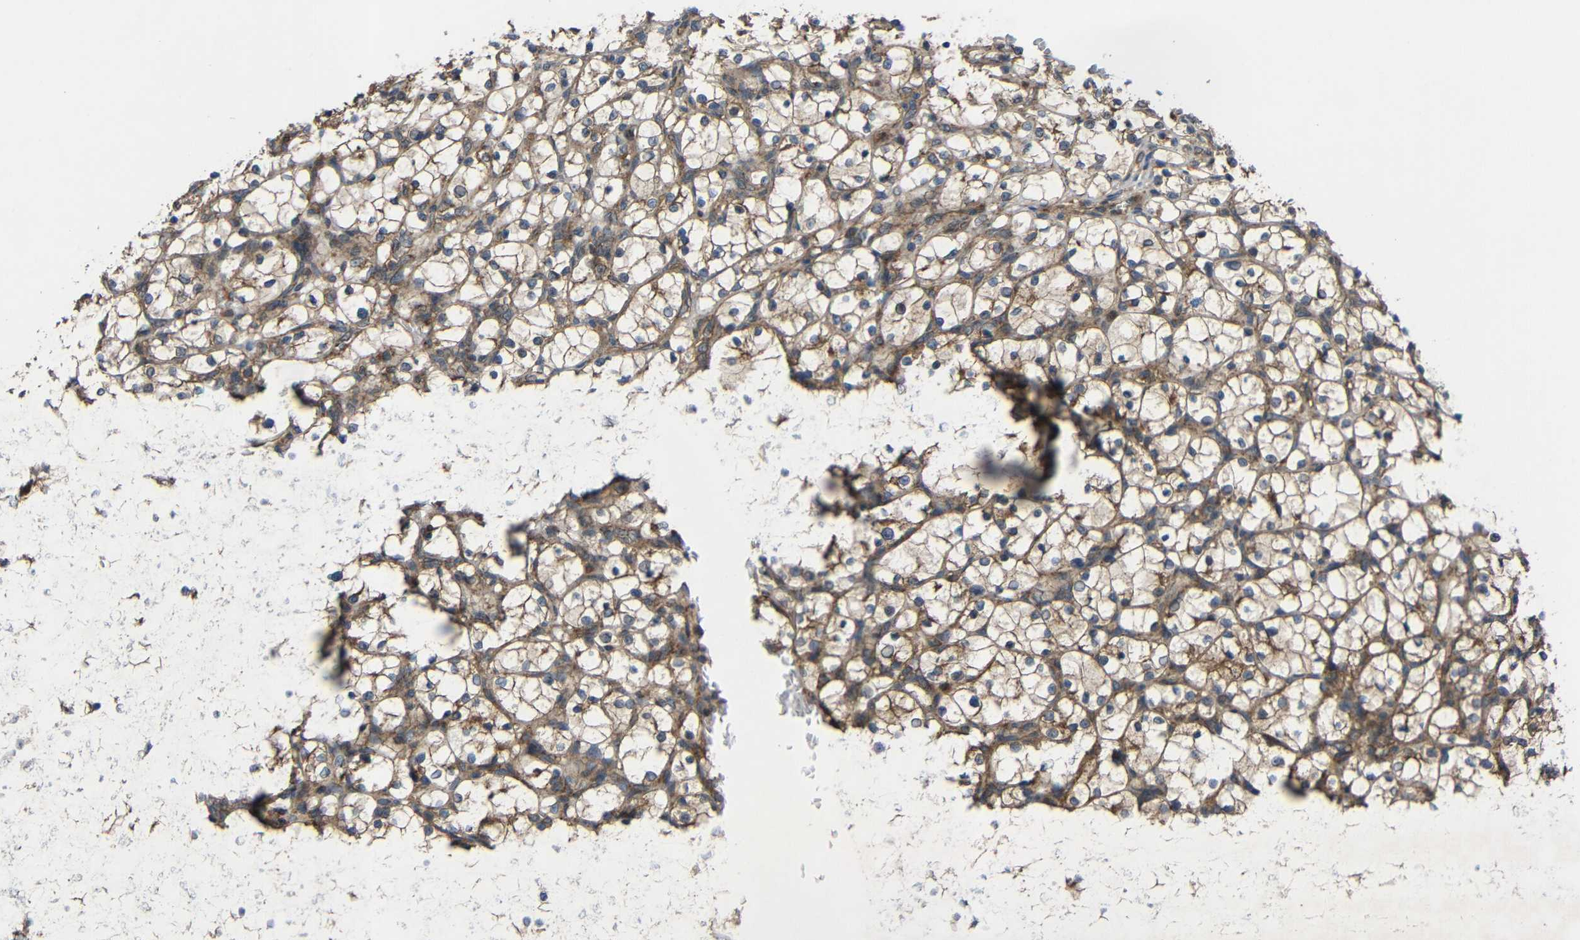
{"staining": {"intensity": "moderate", "quantity": ">75%", "location": "cytoplasmic/membranous"}, "tissue": "renal cancer", "cell_type": "Tumor cells", "image_type": "cancer", "snomed": [{"axis": "morphology", "description": "Adenocarcinoma, NOS"}, {"axis": "topography", "description": "Kidney"}], "caption": "This micrograph exhibits immunohistochemistry (IHC) staining of renal cancer, with medium moderate cytoplasmic/membranous positivity in about >75% of tumor cells.", "gene": "C1GALT1", "patient": {"sex": "female", "age": 69}}